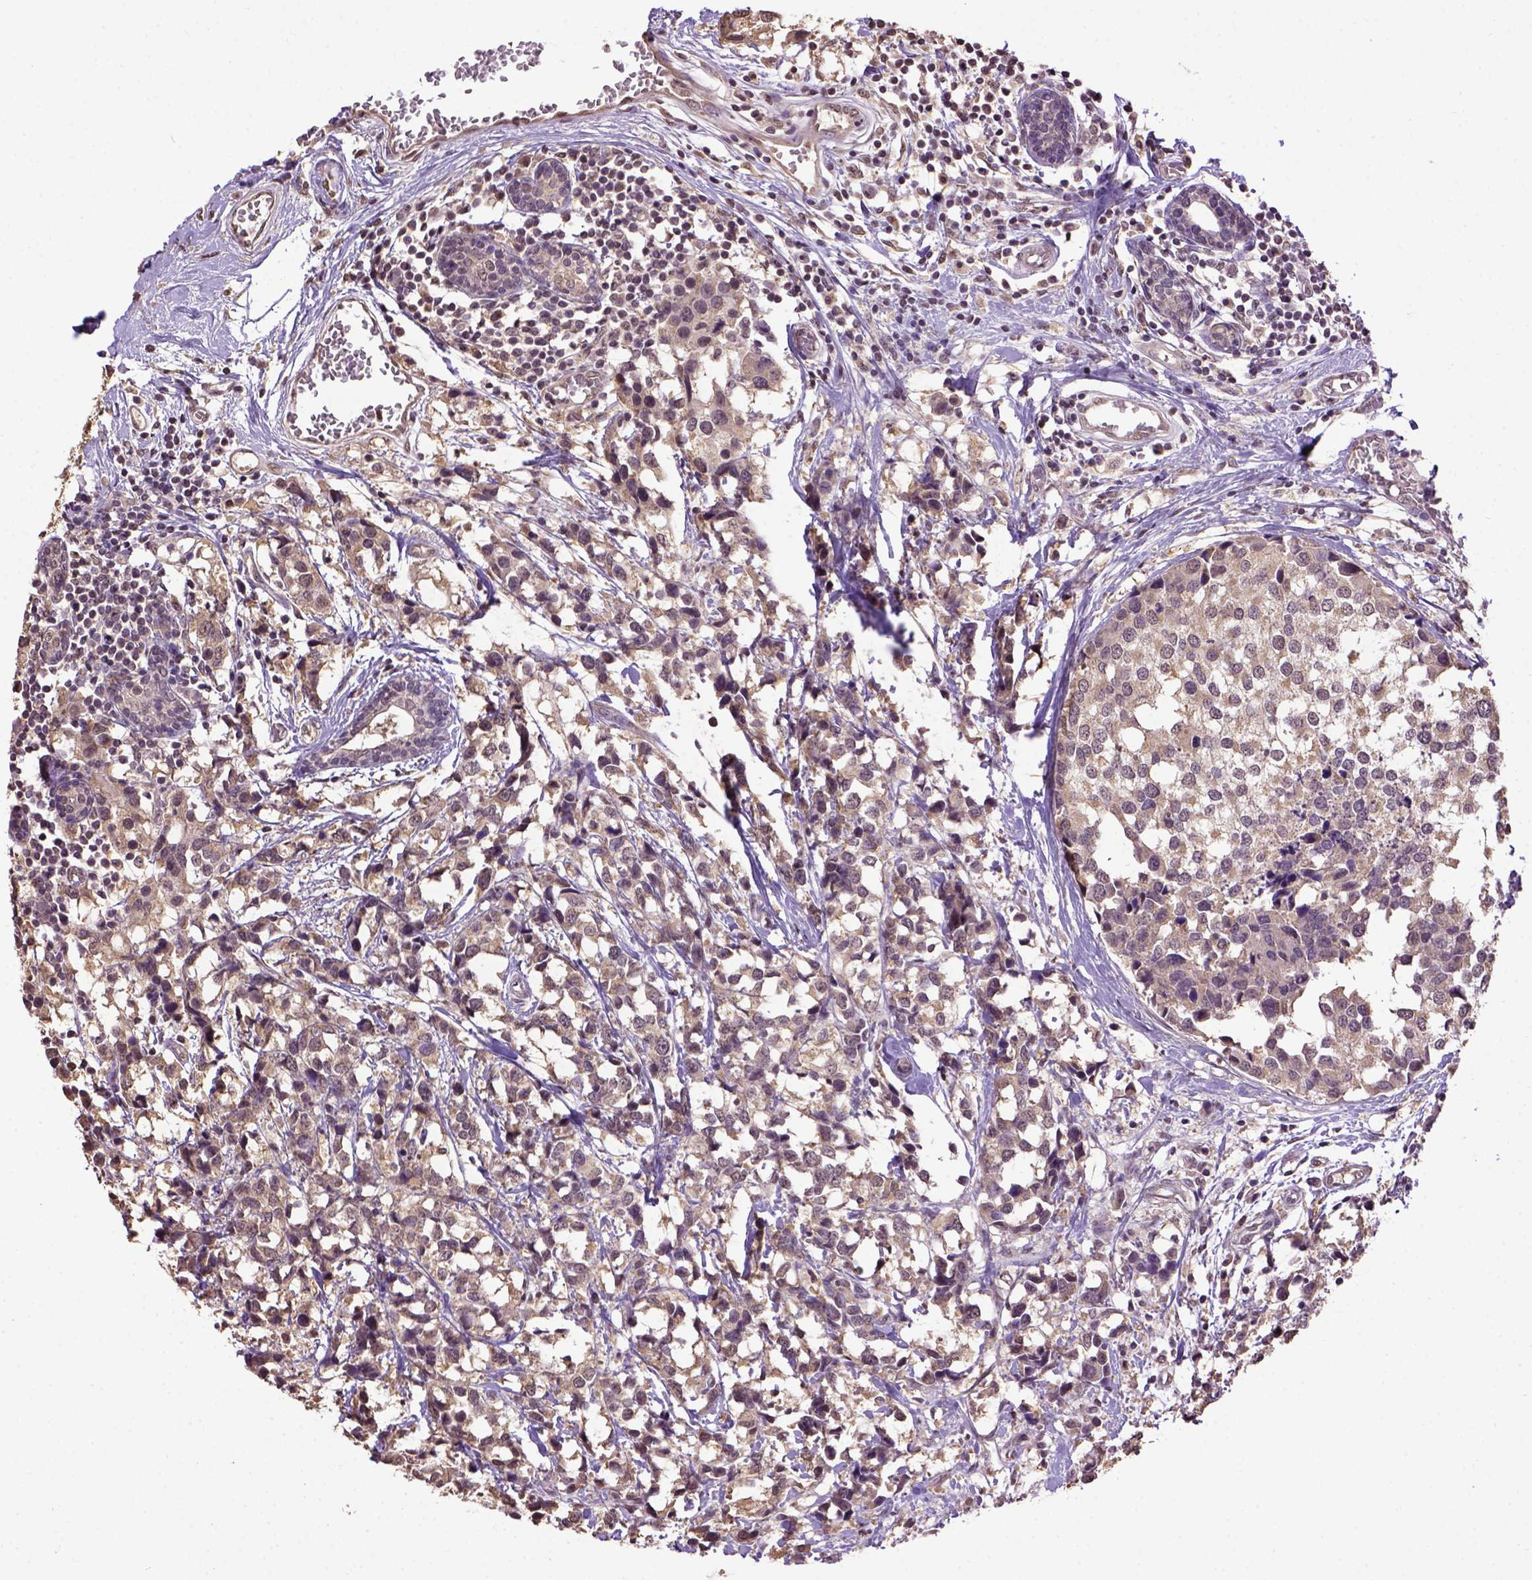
{"staining": {"intensity": "weak", "quantity": ">75%", "location": "cytoplasmic/membranous"}, "tissue": "breast cancer", "cell_type": "Tumor cells", "image_type": "cancer", "snomed": [{"axis": "morphology", "description": "Lobular carcinoma"}, {"axis": "topography", "description": "Breast"}], "caption": "High-power microscopy captured an immunohistochemistry image of breast cancer, revealing weak cytoplasmic/membranous expression in about >75% of tumor cells.", "gene": "WDR17", "patient": {"sex": "female", "age": 59}}